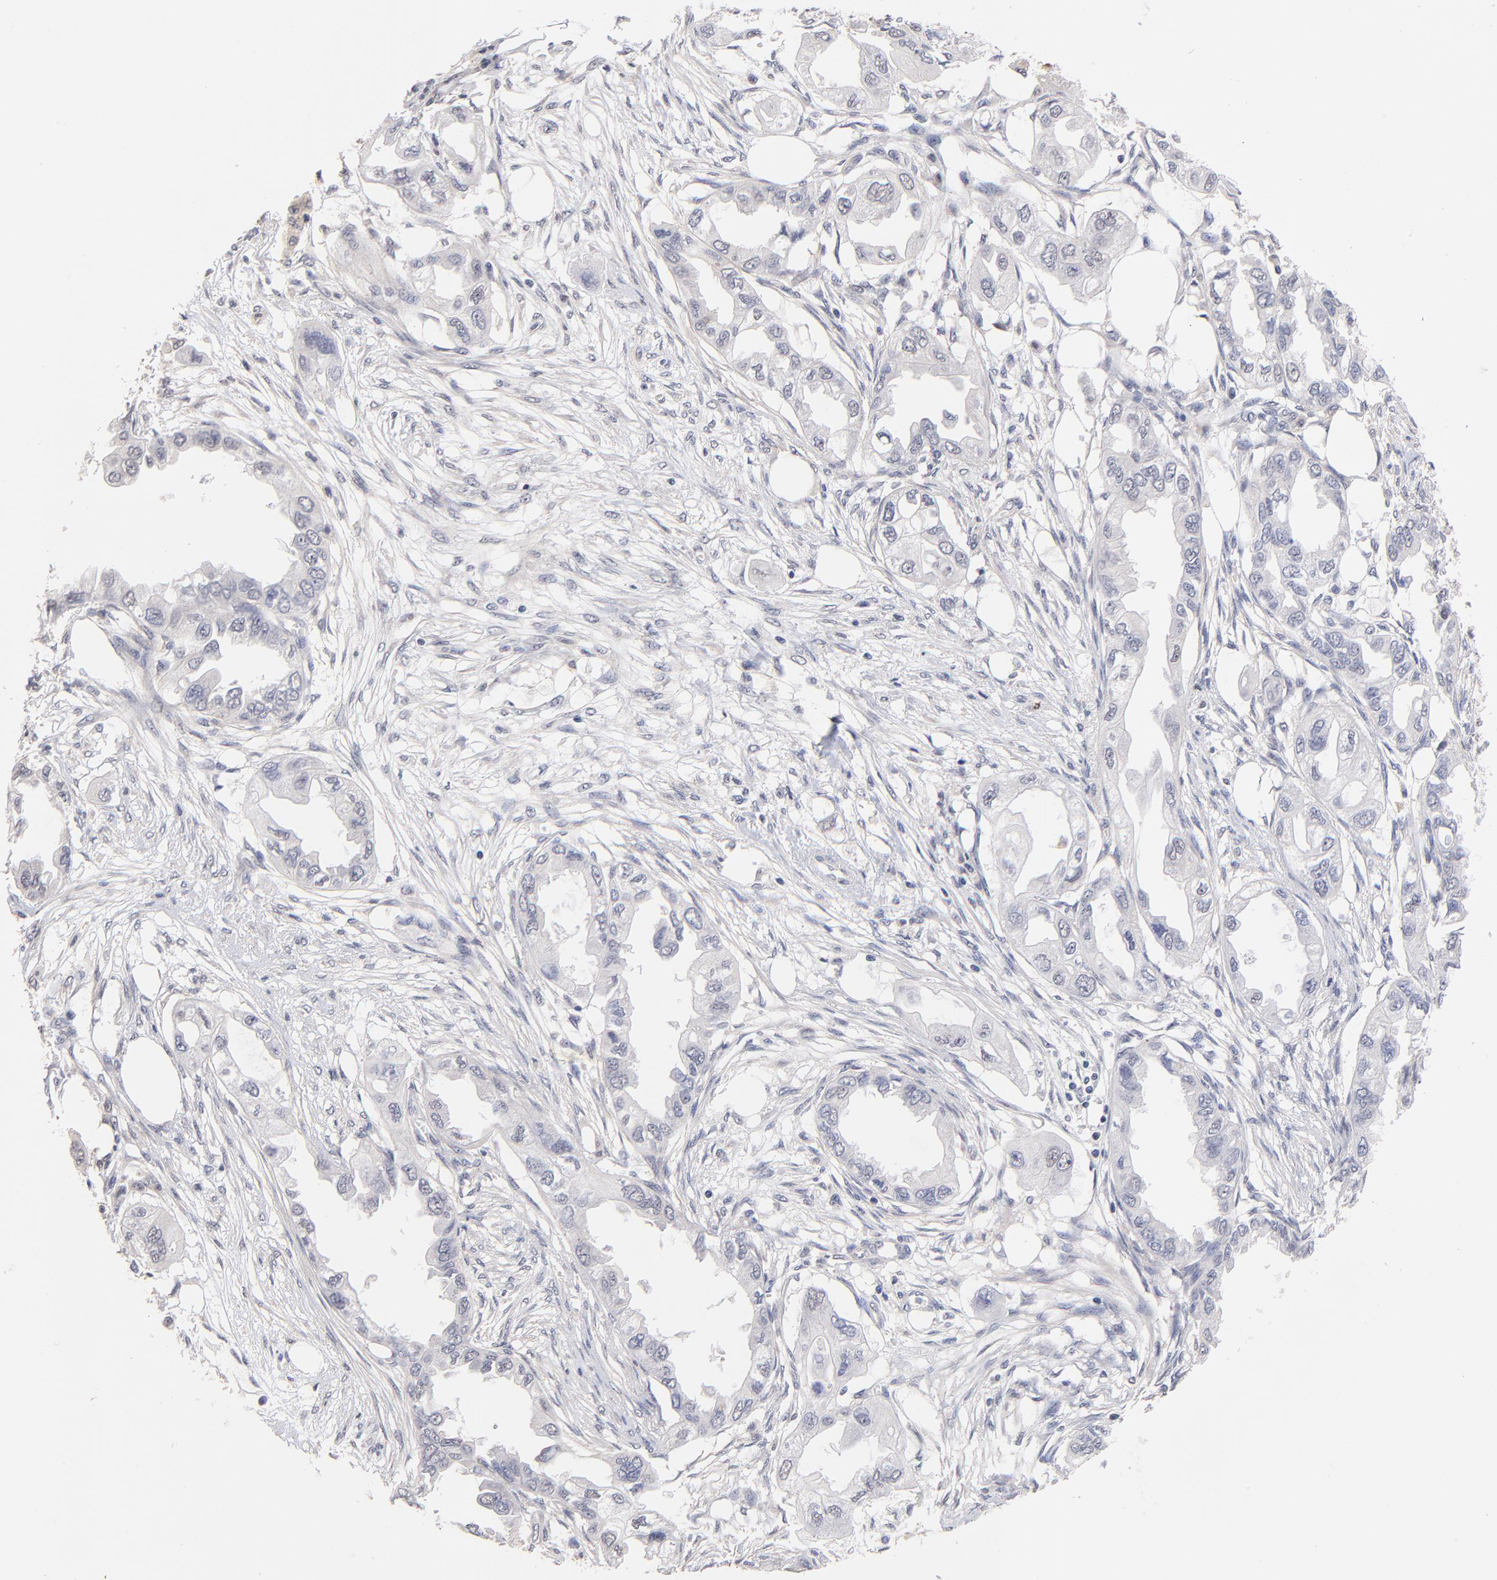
{"staining": {"intensity": "negative", "quantity": "none", "location": "none"}, "tissue": "endometrial cancer", "cell_type": "Tumor cells", "image_type": "cancer", "snomed": [{"axis": "morphology", "description": "Adenocarcinoma, NOS"}, {"axis": "topography", "description": "Endometrium"}], "caption": "Tumor cells are negative for protein expression in human endometrial cancer (adenocarcinoma). (DAB immunohistochemistry (IHC) visualized using brightfield microscopy, high magnification).", "gene": "RIBC2", "patient": {"sex": "female", "age": 67}}